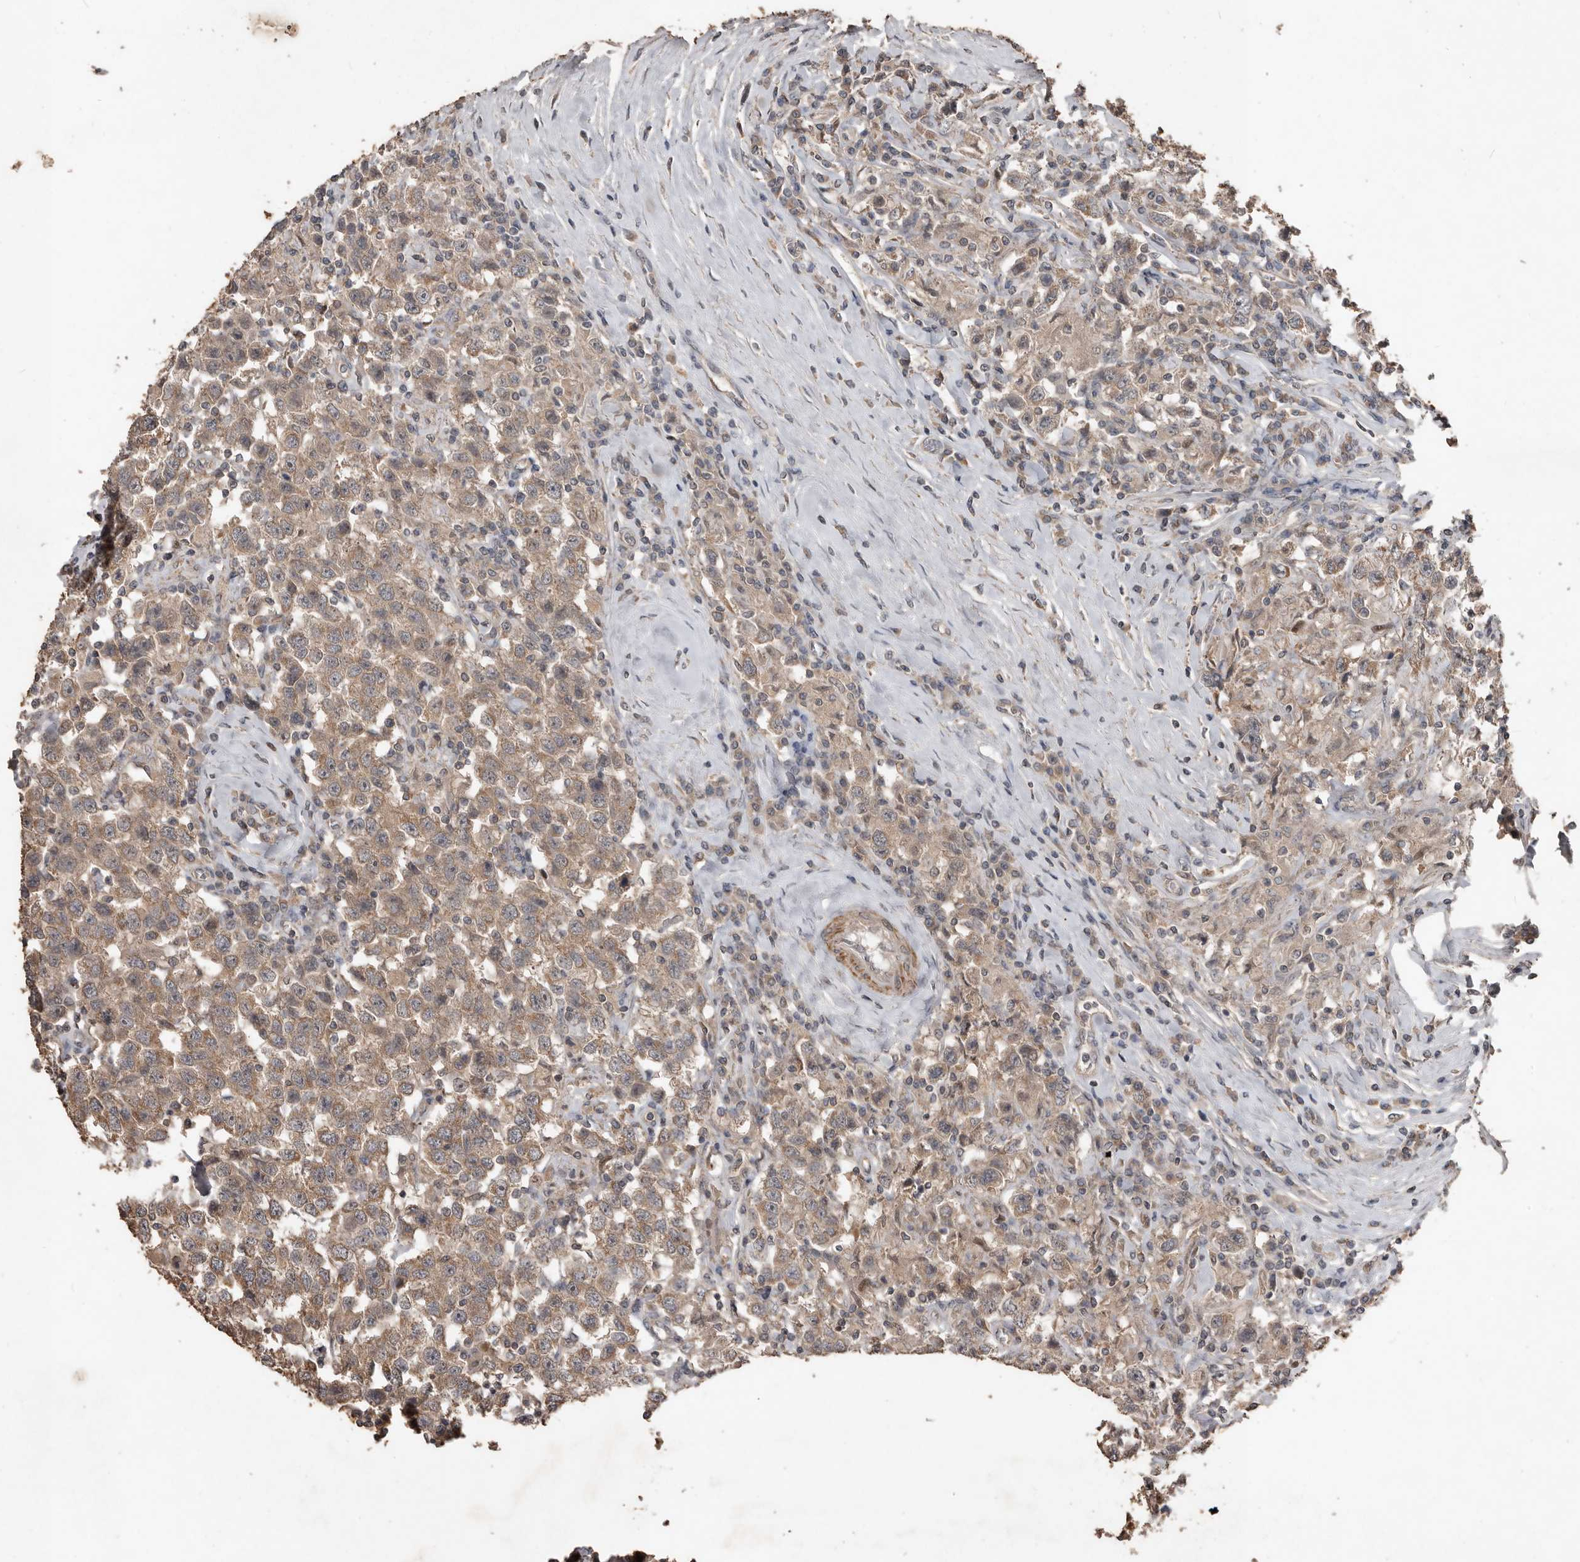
{"staining": {"intensity": "moderate", "quantity": ">75%", "location": "cytoplasmic/membranous"}, "tissue": "testis cancer", "cell_type": "Tumor cells", "image_type": "cancer", "snomed": [{"axis": "morphology", "description": "Seminoma, NOS"}, {"axis": "topography", "description": "Testis"}], "caption": "Testis cancer (seminoma) stained for a protein reveals moderate cytoplasmic/membranous positivity in tumor cells. The staining is performed using DAB (3,3'-diaminobenzidine) brown chromogen to label protein expression. The nuclei are counter-stained blue using hematoxylin.", "gene": "BAMBI", "patient": {"sex": "male", "age": 41}}